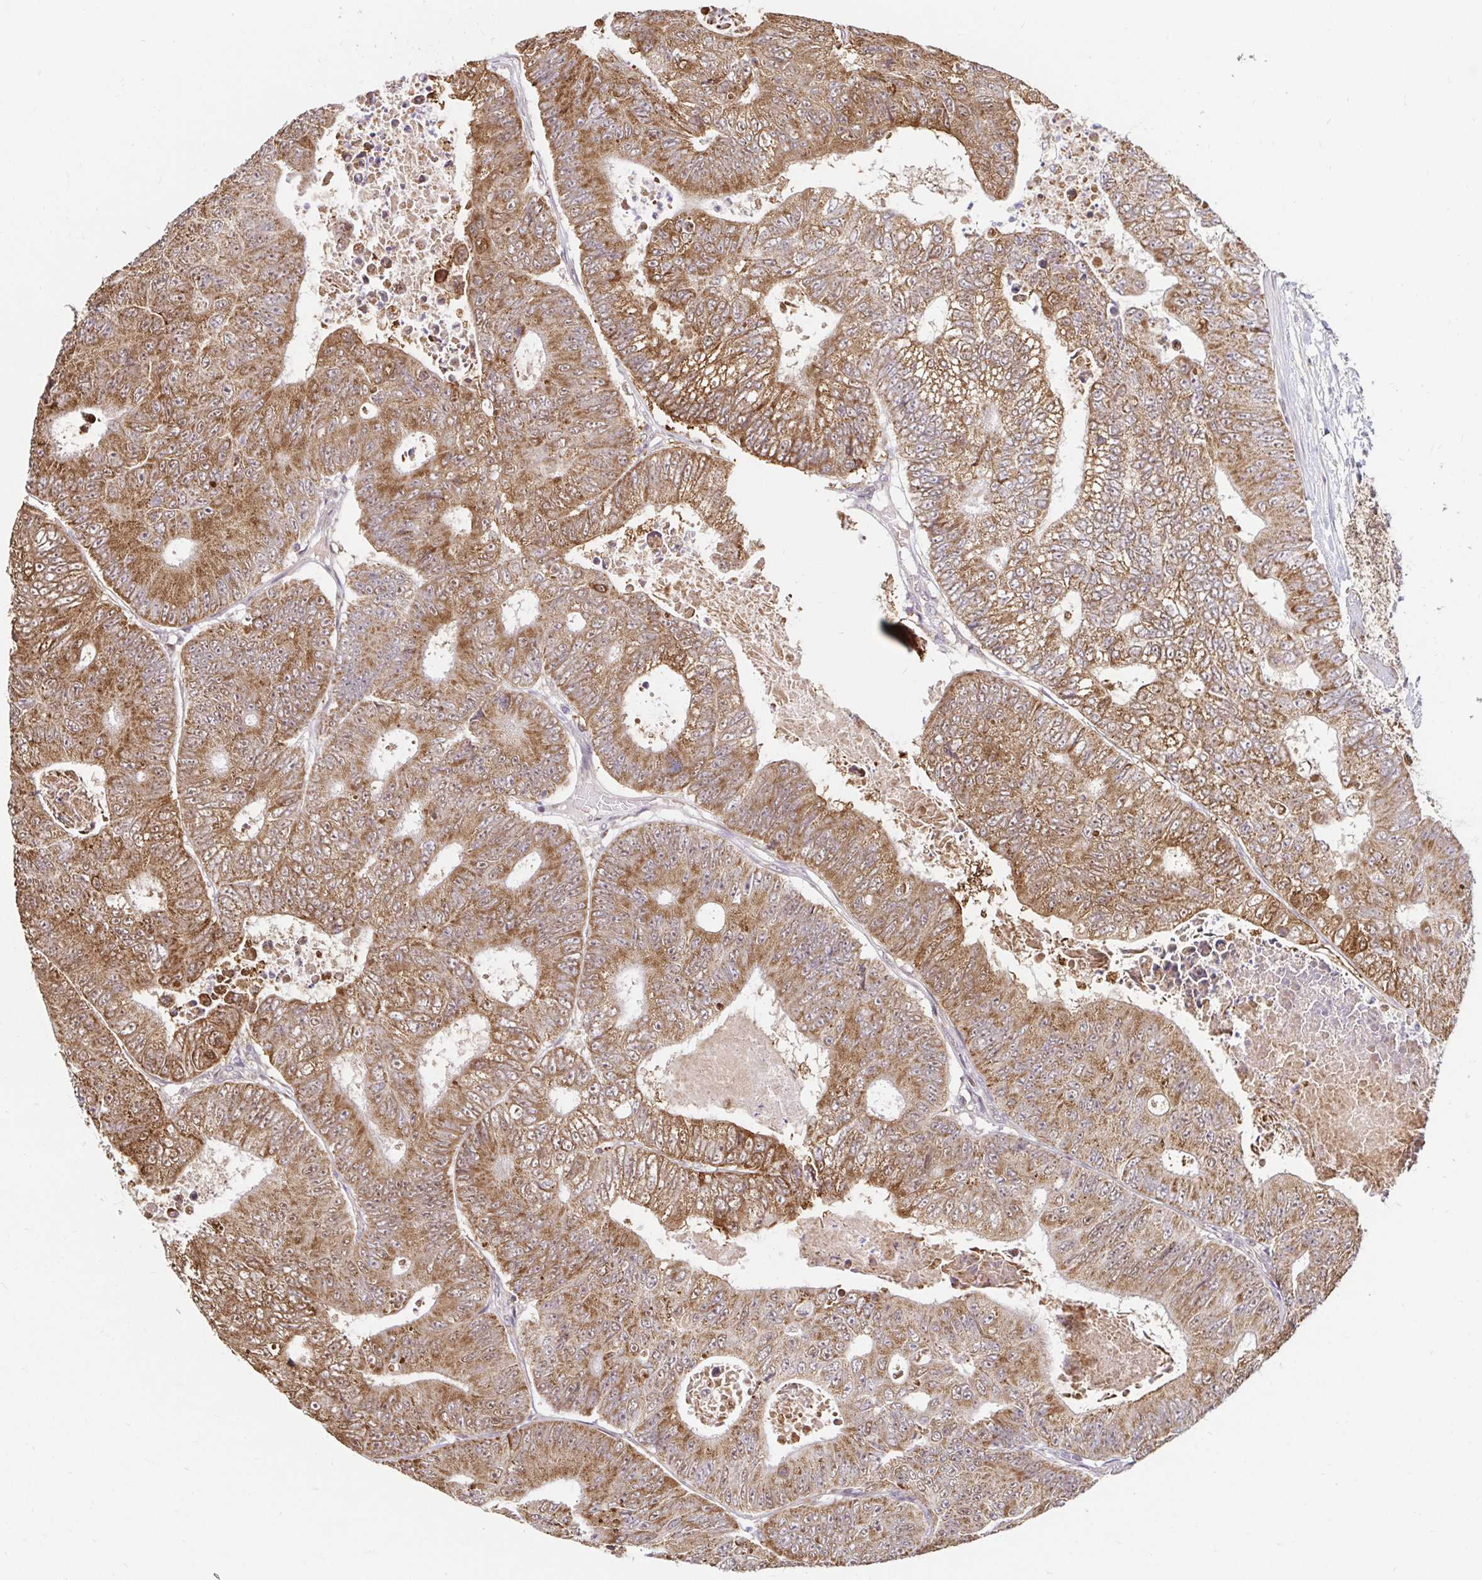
{"staining": {"intensity": "moderate", "quantity": ">75%", "location": "cytoplasmic/membranous"}, "tissue": "colorectal cancer", "cell_type": "Tumor cells", "image_type": "cancer", "snomed": [{"axis": "morphology", "description": "Adenocarcinoma, NOS"}, {"axis": "topography", "description": "Colon"}], "caption": "Human colorectal adenocarcinoma stained for a protein (brown) demonstrates moderate cytoplasmic/membranous positive expression in approximately >75% of tumor cells.", "gene": "TIMM50", "patient": {"sex": "female", "age": 48}}